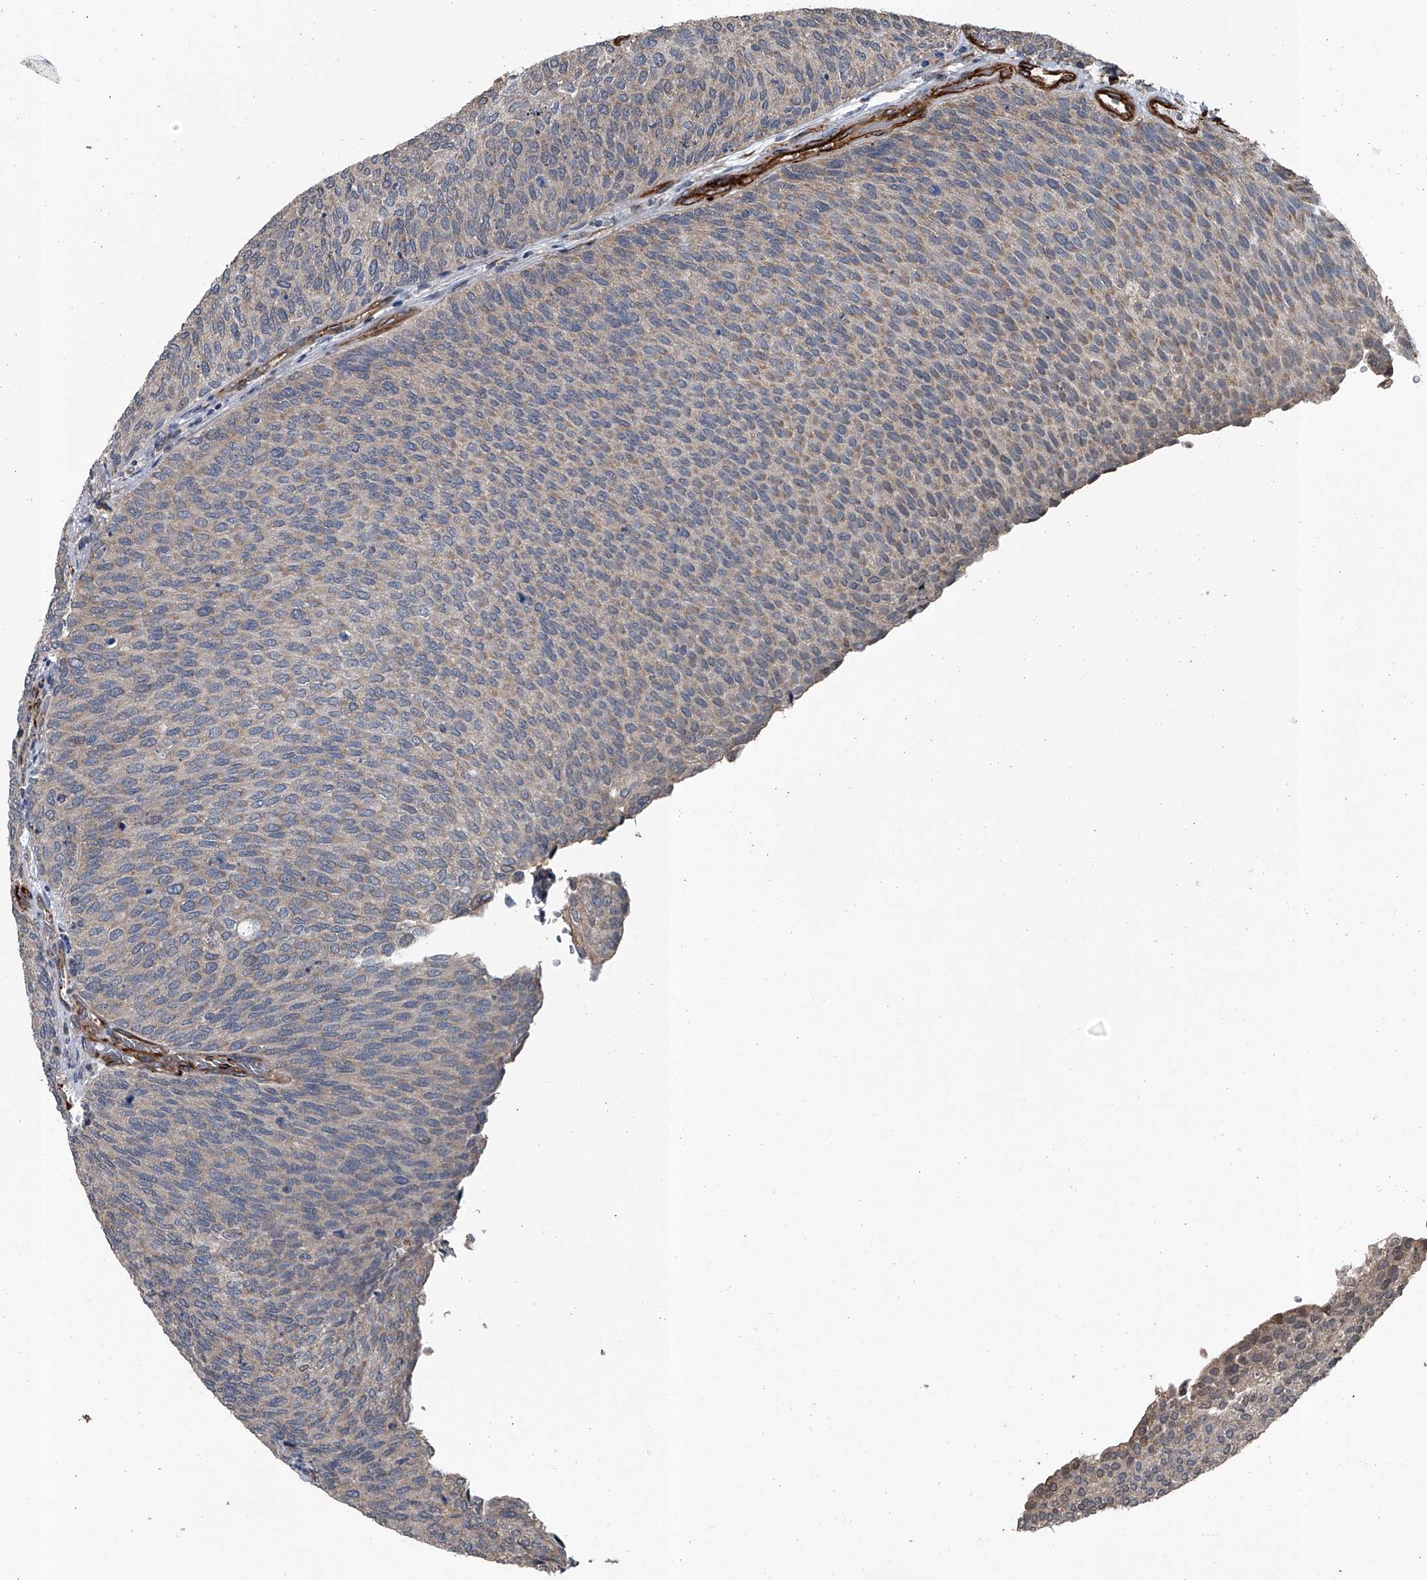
{"staining": {"intensity": "weak", "quantity": "<25%", "location": "cytoplasmic/membranous"}, "tissue": "urothelial cancer", "cell_type": "Tumor cells", "image_type": "cancer", "snomed": [{"axis": "morphology", "description": "Urothelial carcinoma, Low grade"}, {"axis": "topography", "description": "Urinary bladder"}], "caption": "Urothelial cancer was stained to show a protein in brown. There is no significant staining in tumor cells.", "gene": "LDLRAD2", "patient": {"sex": "female", "age": 79}}